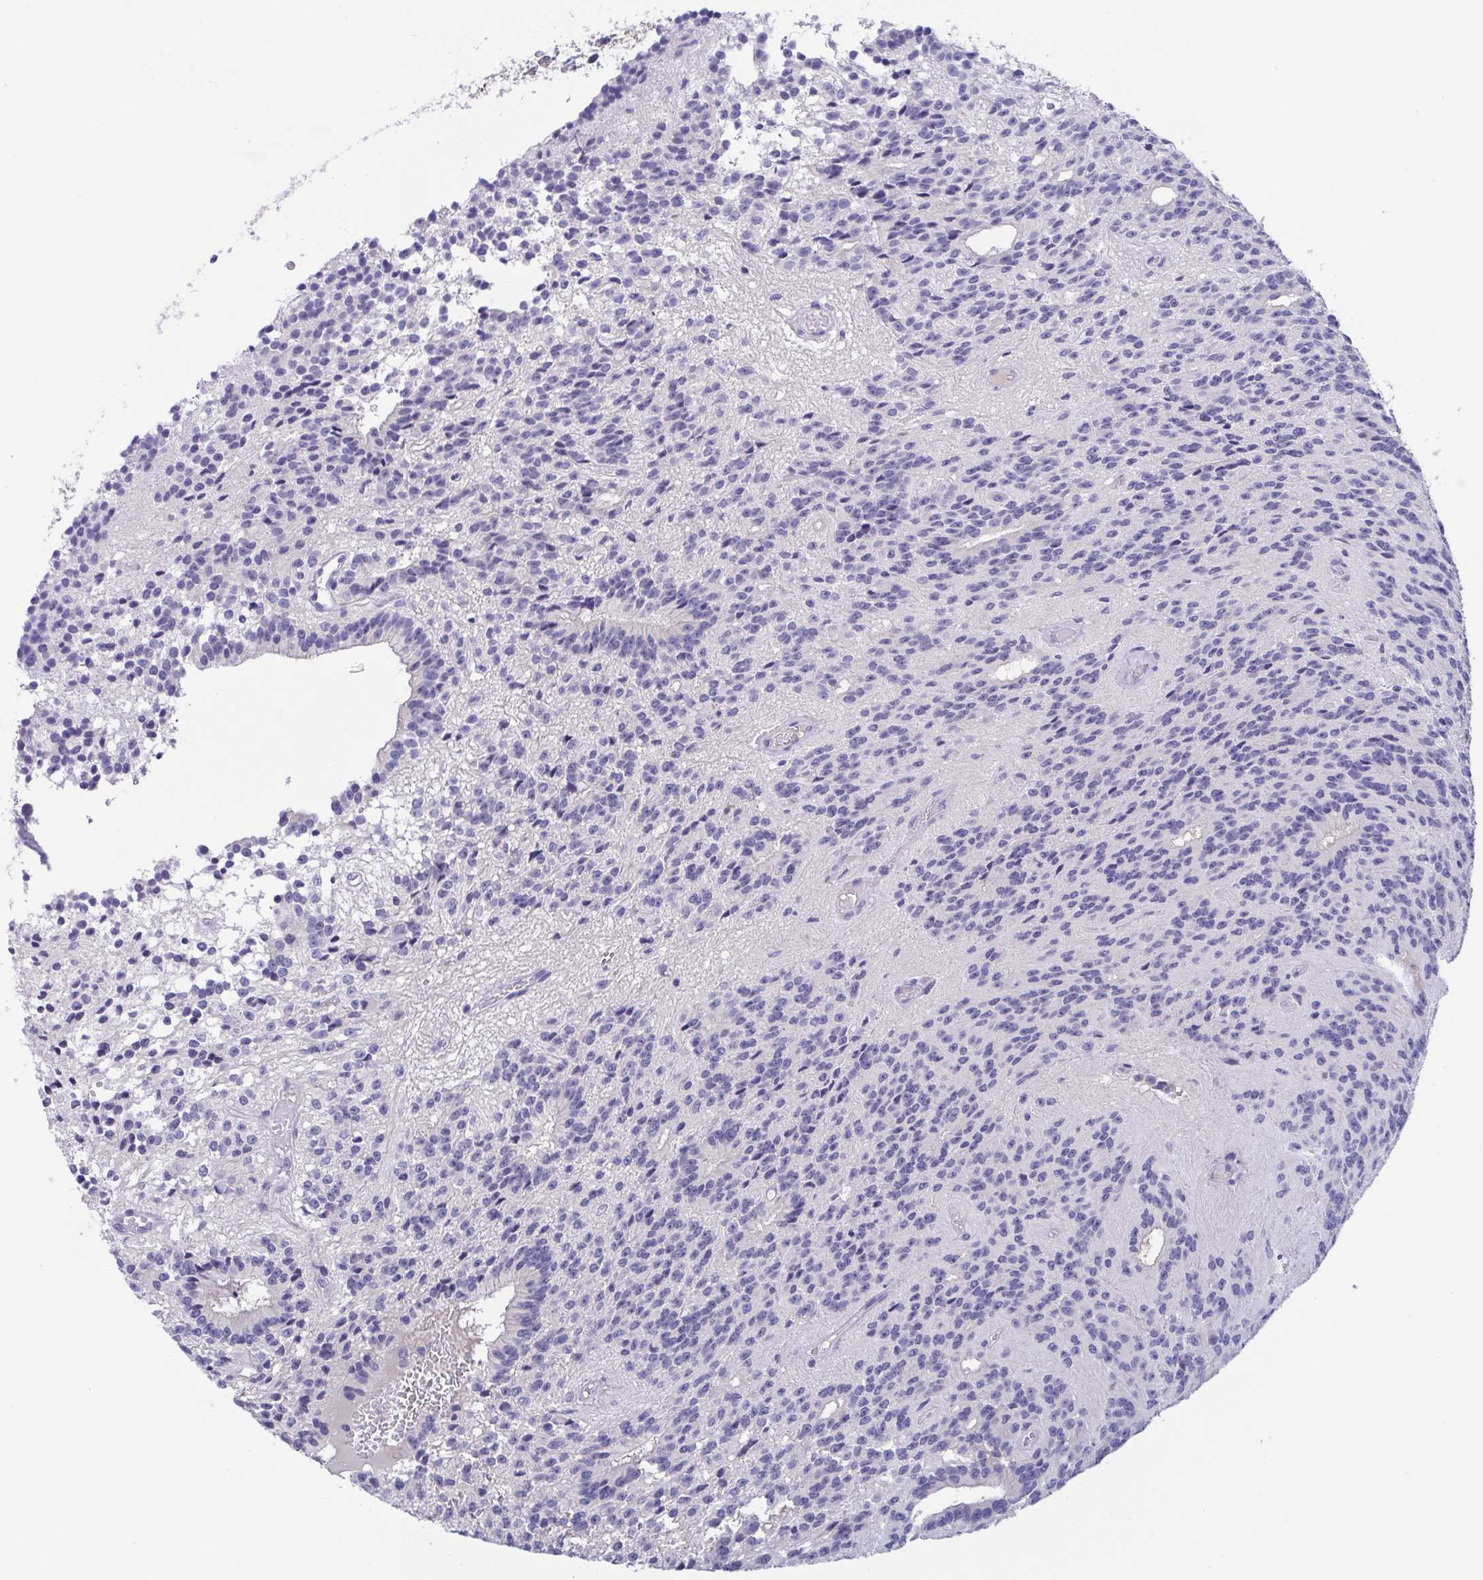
{"staining": {"intensity": "negative", "quantity": "none", "location": "none"}, "tissue": "glioma", "cell_type": "Tumor cells", "image_type": "cancer", "snomed": [{"axis": "morphology", "description": "Glioma, malignant, Low grade"}, {"axis": "topography", "description": "Brain"}], "caption": "Immunohistochemical staining of human malignant glioma (low-grade) reveals no significant positivity in tumor cells. The staining was performed using DAB (3,3'-diaminobenzidine) to visualize the protein expression in brown, while the nuclei were stained in blue with hematoxylin (Magnification: 20x).", "gene": "TREH", "patient": {"sex": "male", "age": 31}}